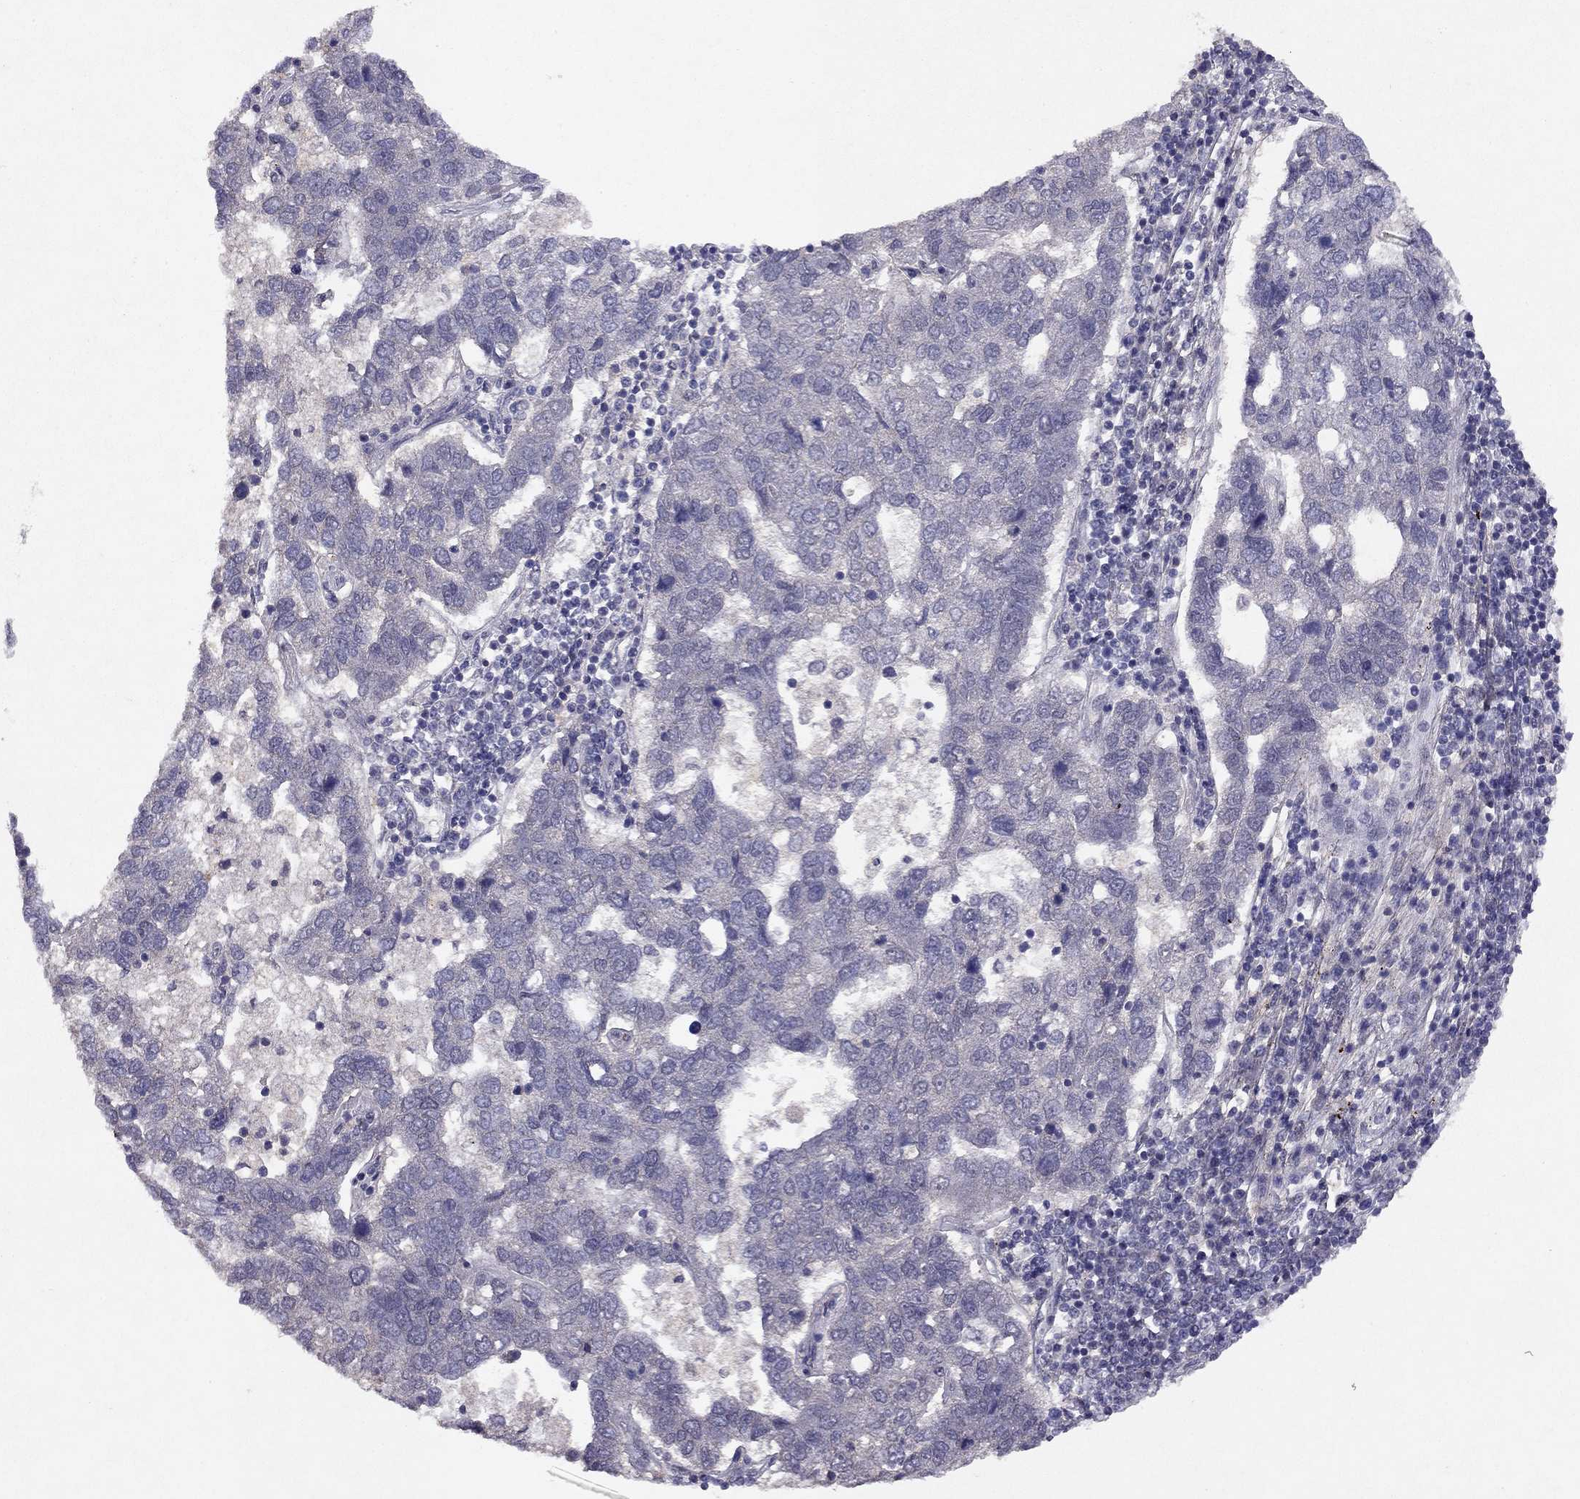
{"staining": {"intensity": "negative", "quantity": "none", "location": "none"}, "tissue": "pancreatic cancer", "cell_type": "Tumor cells", "image_type": "cancer", "snomed": [{"axis": "morphology", "description": "Adenocarcinoma, NOS"}, {"axis": "topography", "description": "Pancreas"}], "caption": "Immunohistochemistry of pancreatic adenocarcinoma reveals no expression in tumor cells.", "gene": "ESR2", "patient": {"sex": "female", "age": 61}}